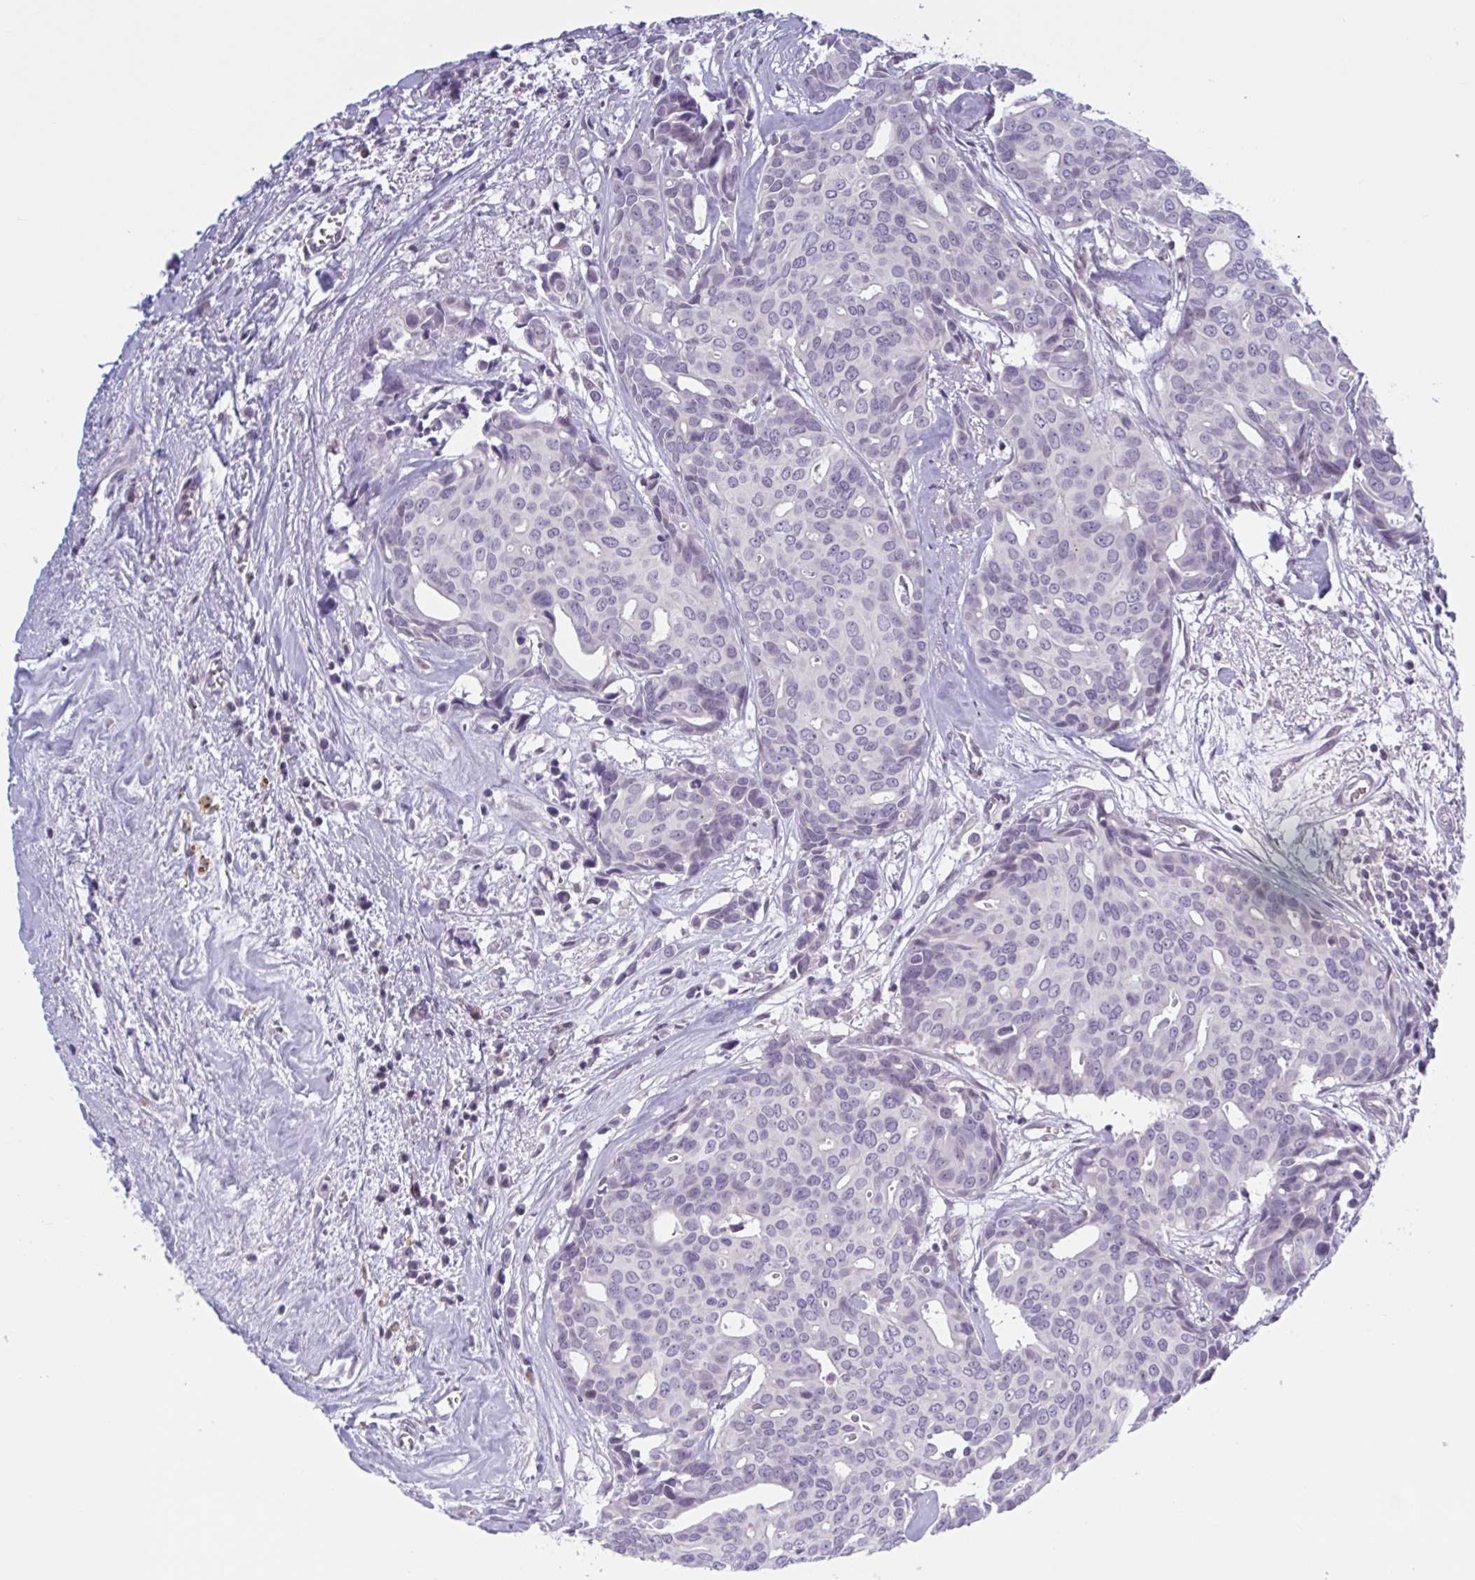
{"staining": {"intensity": "negative", "quantity": "none", "location": "none"}, "tissue": "breast cancer", "cell_type": "Tumor cells", "image_type": "cancer", "snomed": [{"axis": "morphology", "description": "Duct carcinoma"}, {"axis": "topography", "description": "Breast"}], "caption": "This is a histopathology image of immunohistochemistry (IHC) staining of intraductal carcinoma (breast), which shows no positivity in tumor cells. (DAB immunohistochemistry (IHC) with hematoxylin counter stain).", "gene": "TTC7B", "patient": {"sex": "female", "age": 54}}